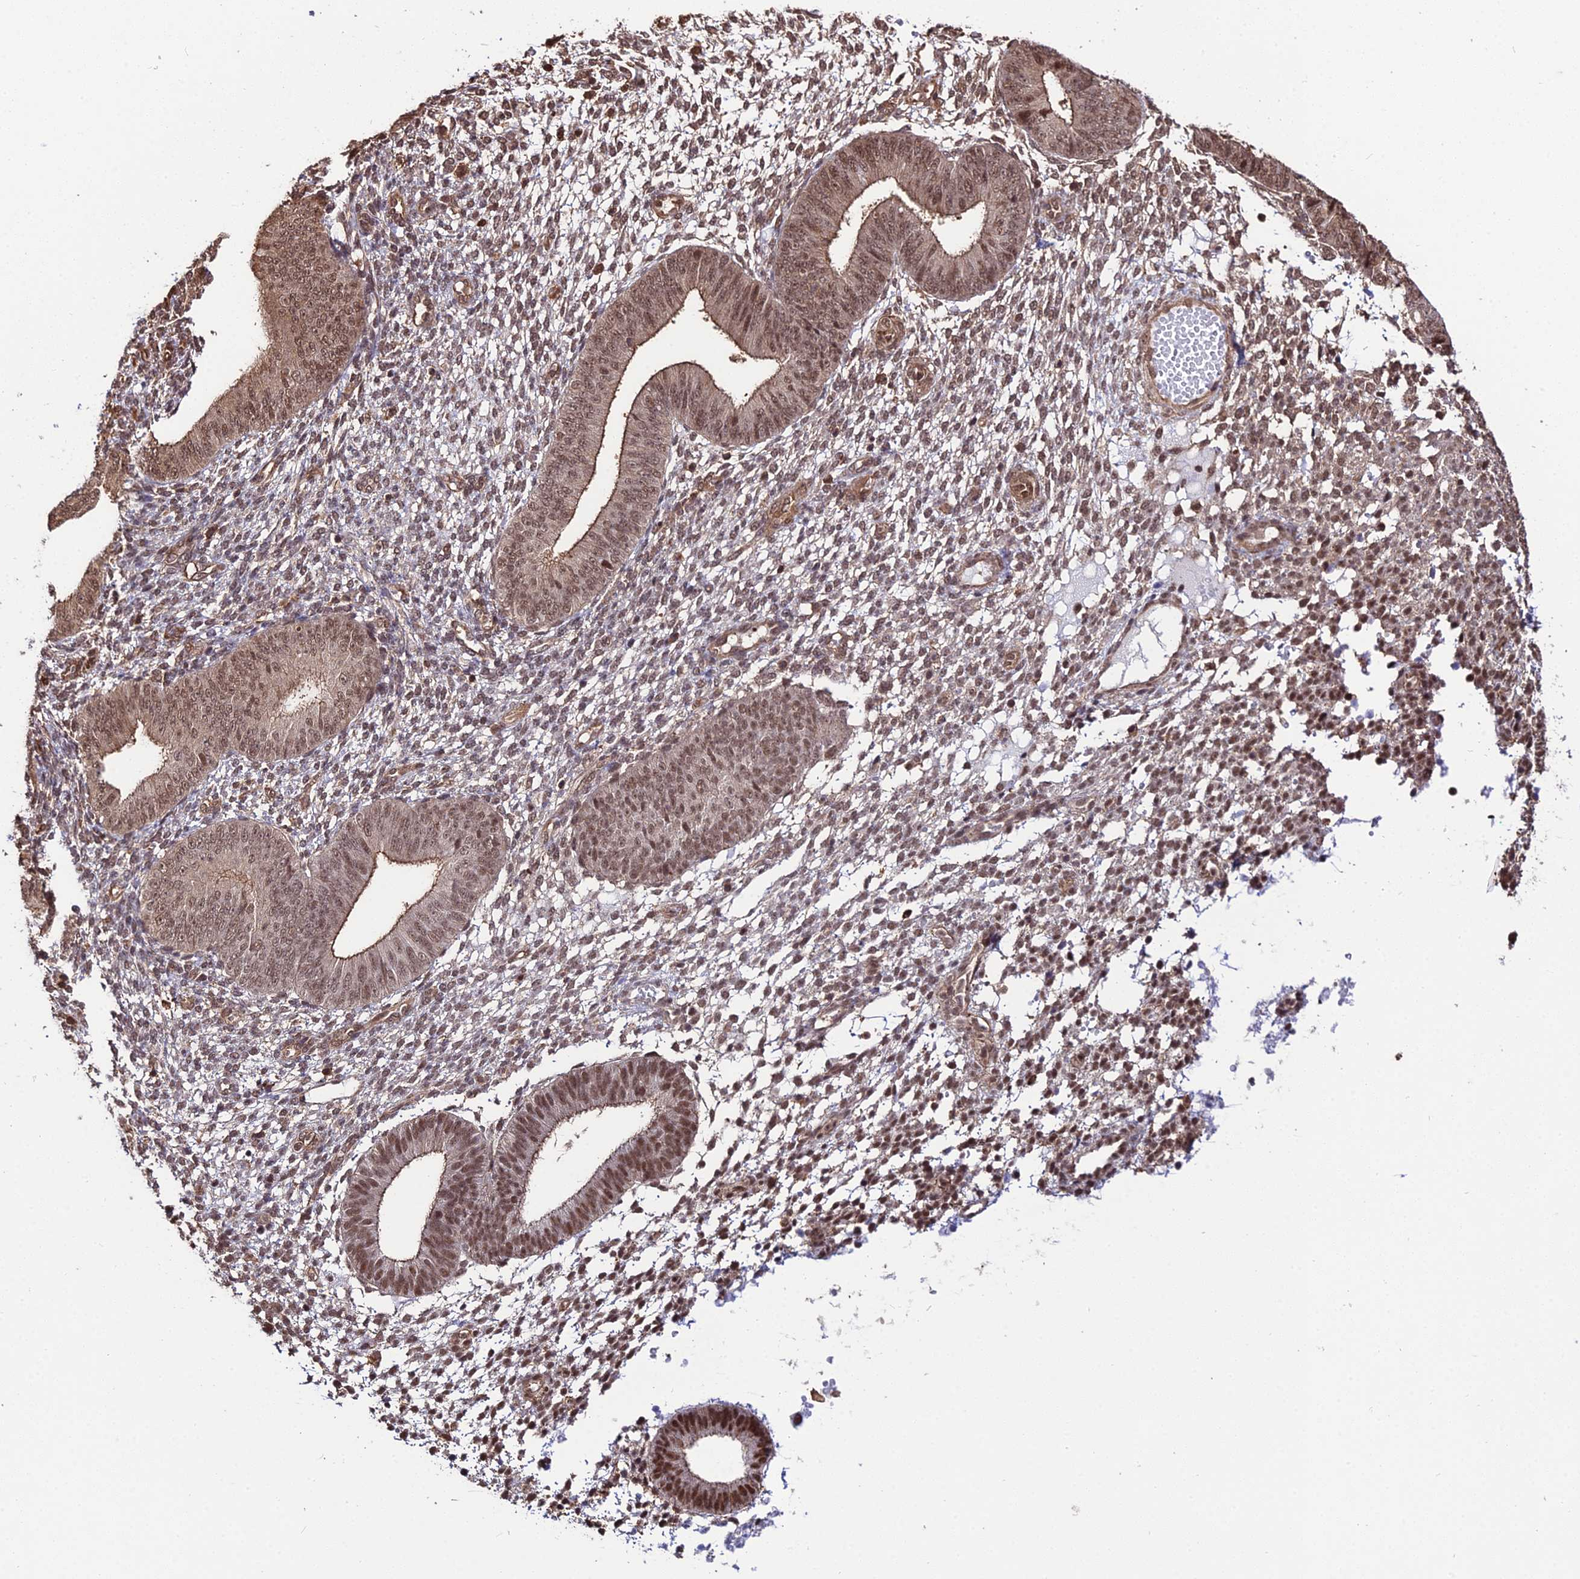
{"staining": {"intensity": "moderate", "quantity": ">75%", "location": "nuclear"}, "tissue": "endometrium", "cell_type": "Cells in endometrial stroma", "image_type": "normal", "snomed": [{"axis": "morphology", "description": "Normal tissue, NOS"}, {"axis": "topography", "description": "Endometrium"}], "caption": "Protein staining by IHC exhibits moderate nuclear expression in about >75% of cells in endometrial stroma in unremarkable endometrium.", "gene": "PPP4C", "patient": {"sex": "female", "age": 49}}